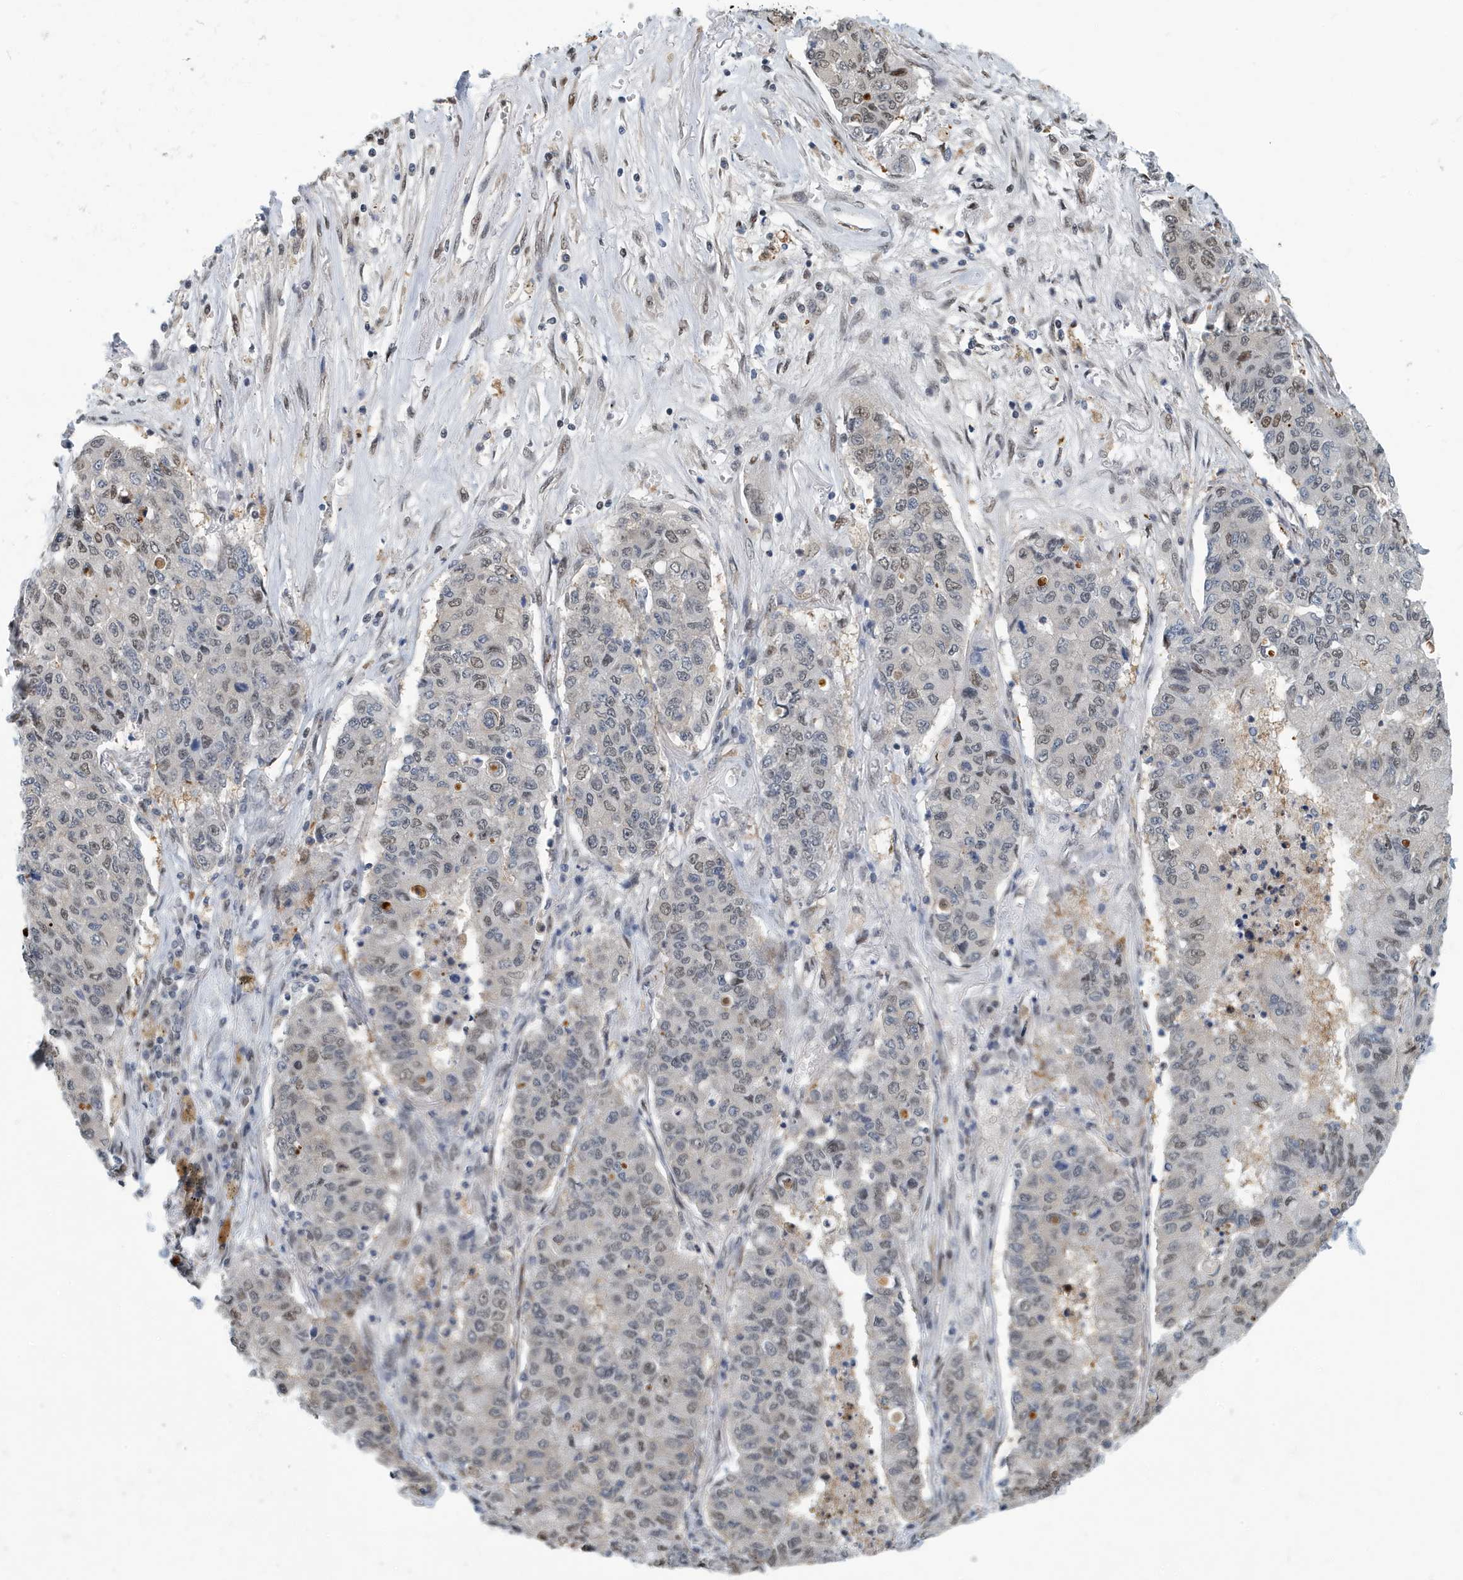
{"staining": {"intensity": "weak", "quantity": "<25%", "location": "nuclear"}, "tissue": "lung cancer", "cell_type": "Tumor cells", "image_type": "cancer", "snomed": [{"axis": "morphology", "description": "Squamous cell carcinoma, NOS"}, {"axis": "topography", "description": "Lung"}], "caption": "Tumor cells are negative for brown protein staining in lung cancer (squamous cell carcinoma).", "gene": "KIF15", "patient": {"sex": "male", "age": 74}}